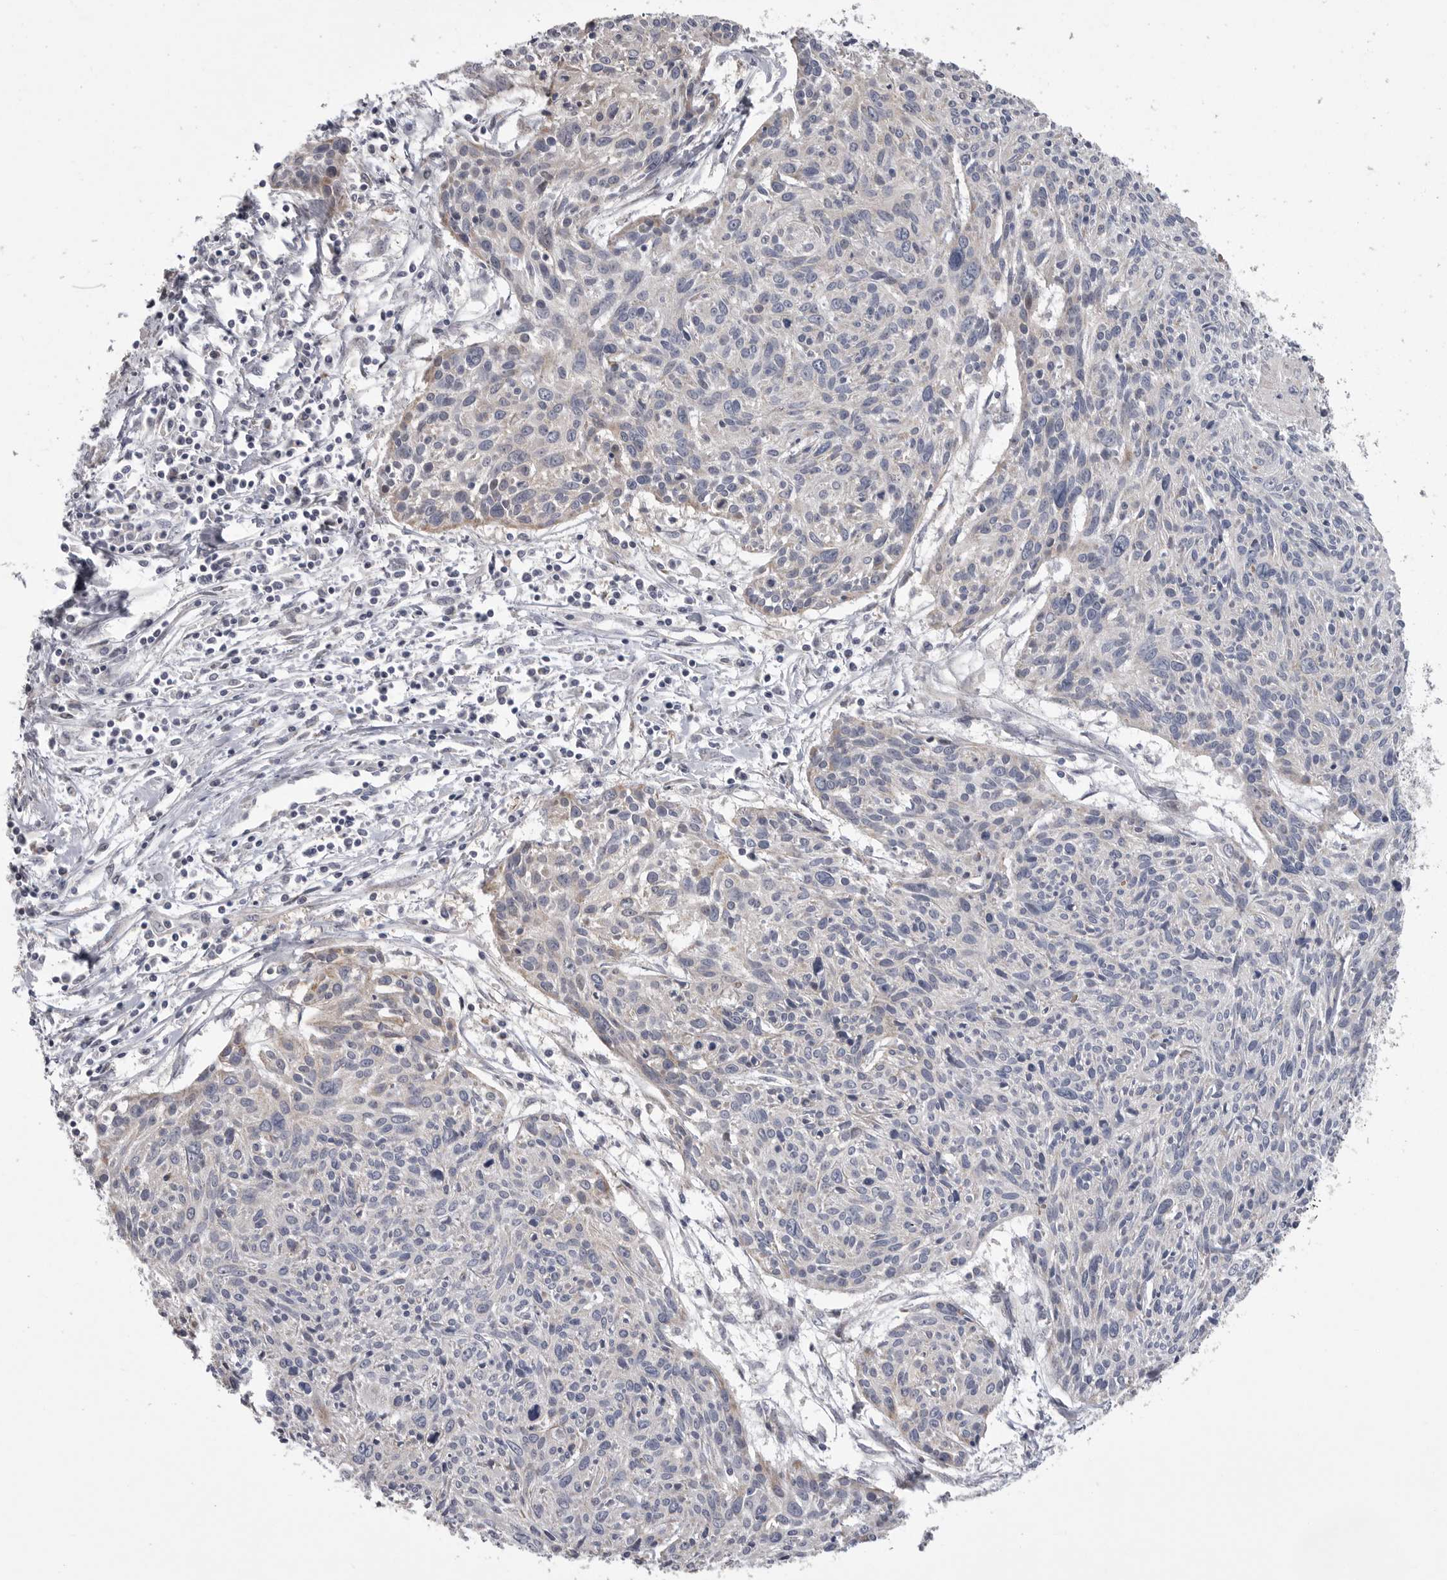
{"staining": {"intensity": "negative", "quantity": "none", "location": "none"}, "tissue": "cervical cancer", "cell_type": "Tumor cells", "image_type": "cancer", "snomed": [{"axis": "morphology", "description": "Squamous cell carcinoma, NOS"}, {"axis": "topography", "description": "Cervix"}], "caption": "DAB immunohistochemical staining of human cervical cancer displays no significant staining in tumor cells.", "gene": "CRP", "patient": {"sex": "female", "age": 51}}